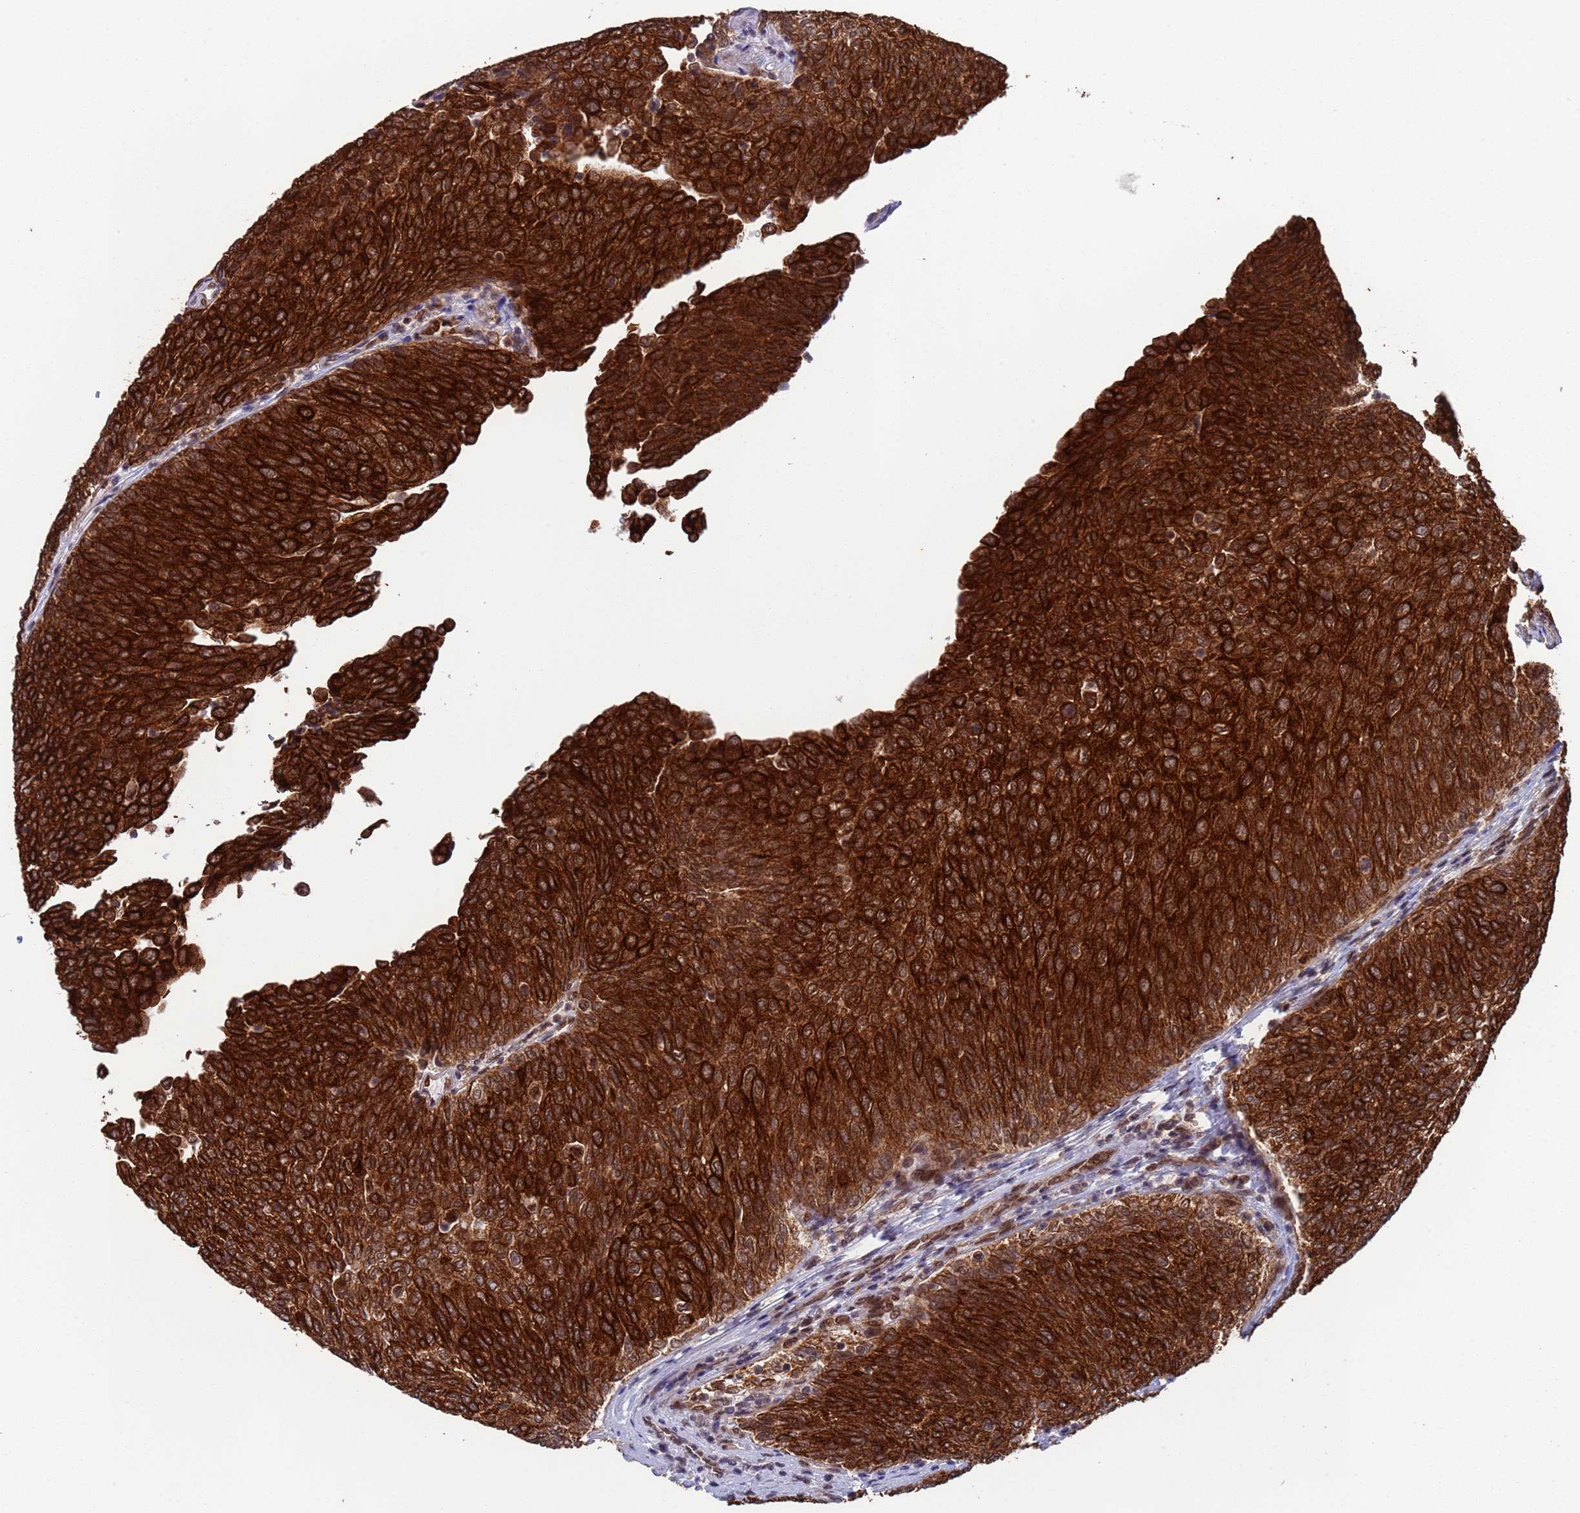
{"staining": {"intensity": "strong", "quantity": ">75%", "location": "cytoplasmic/membranous"}, "tissue": "urothelial cancer", "cell_type": "Tumor cells", "image_type": "cancer", "snomed": [{"axis": "morphology", "description": "Urothelial carcinoma, Low grade"}, {"axis": "topography", "description": "Urinary bladder"}], "caption": "This image displays immunohistochemistry staining of urothelial cancer, with high strong cytoplasmic/membranous staining in about >75% of tumor cells.", "gene": "FUBP3", "patient": {"sex": "female", "age": 79}}